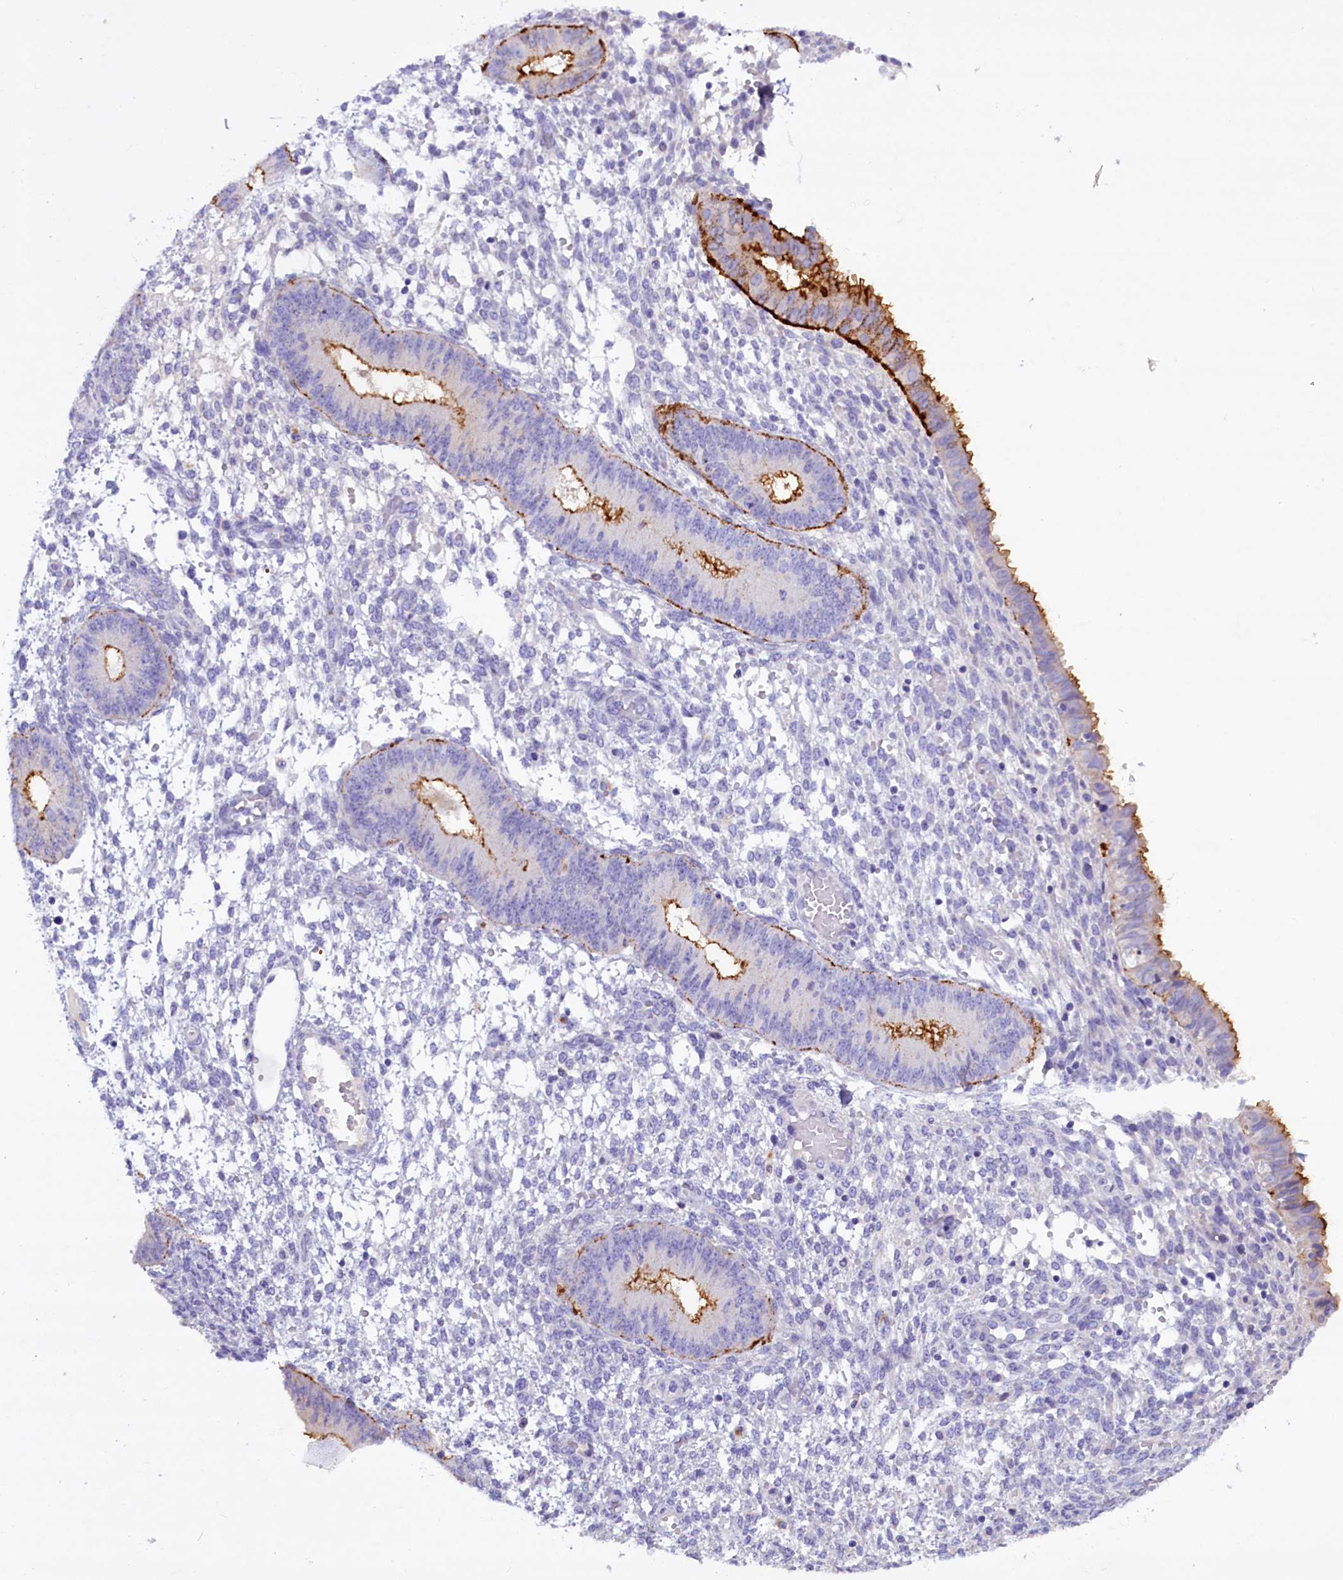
{"staining": {"intensity": "negative", "quantity": "none", "location": "none"}, "tissue": "endometrium", "cell_type": "Cells in endometrial stroma", "image_type": "normal", "snomed": [{"axis": "morphology", "description": "Normal tissue, NOS"}, {"axis": "topography", "description": "Endometrium"}], "caption": "Cells in endometrial stroma are negative for brown protein staining in normal endometrium. (DAB (3,3'-diaminobenzidine) IHC, high magnification).", "gene": "RTTN", "patient": {"sex": "female", "age": 49}}